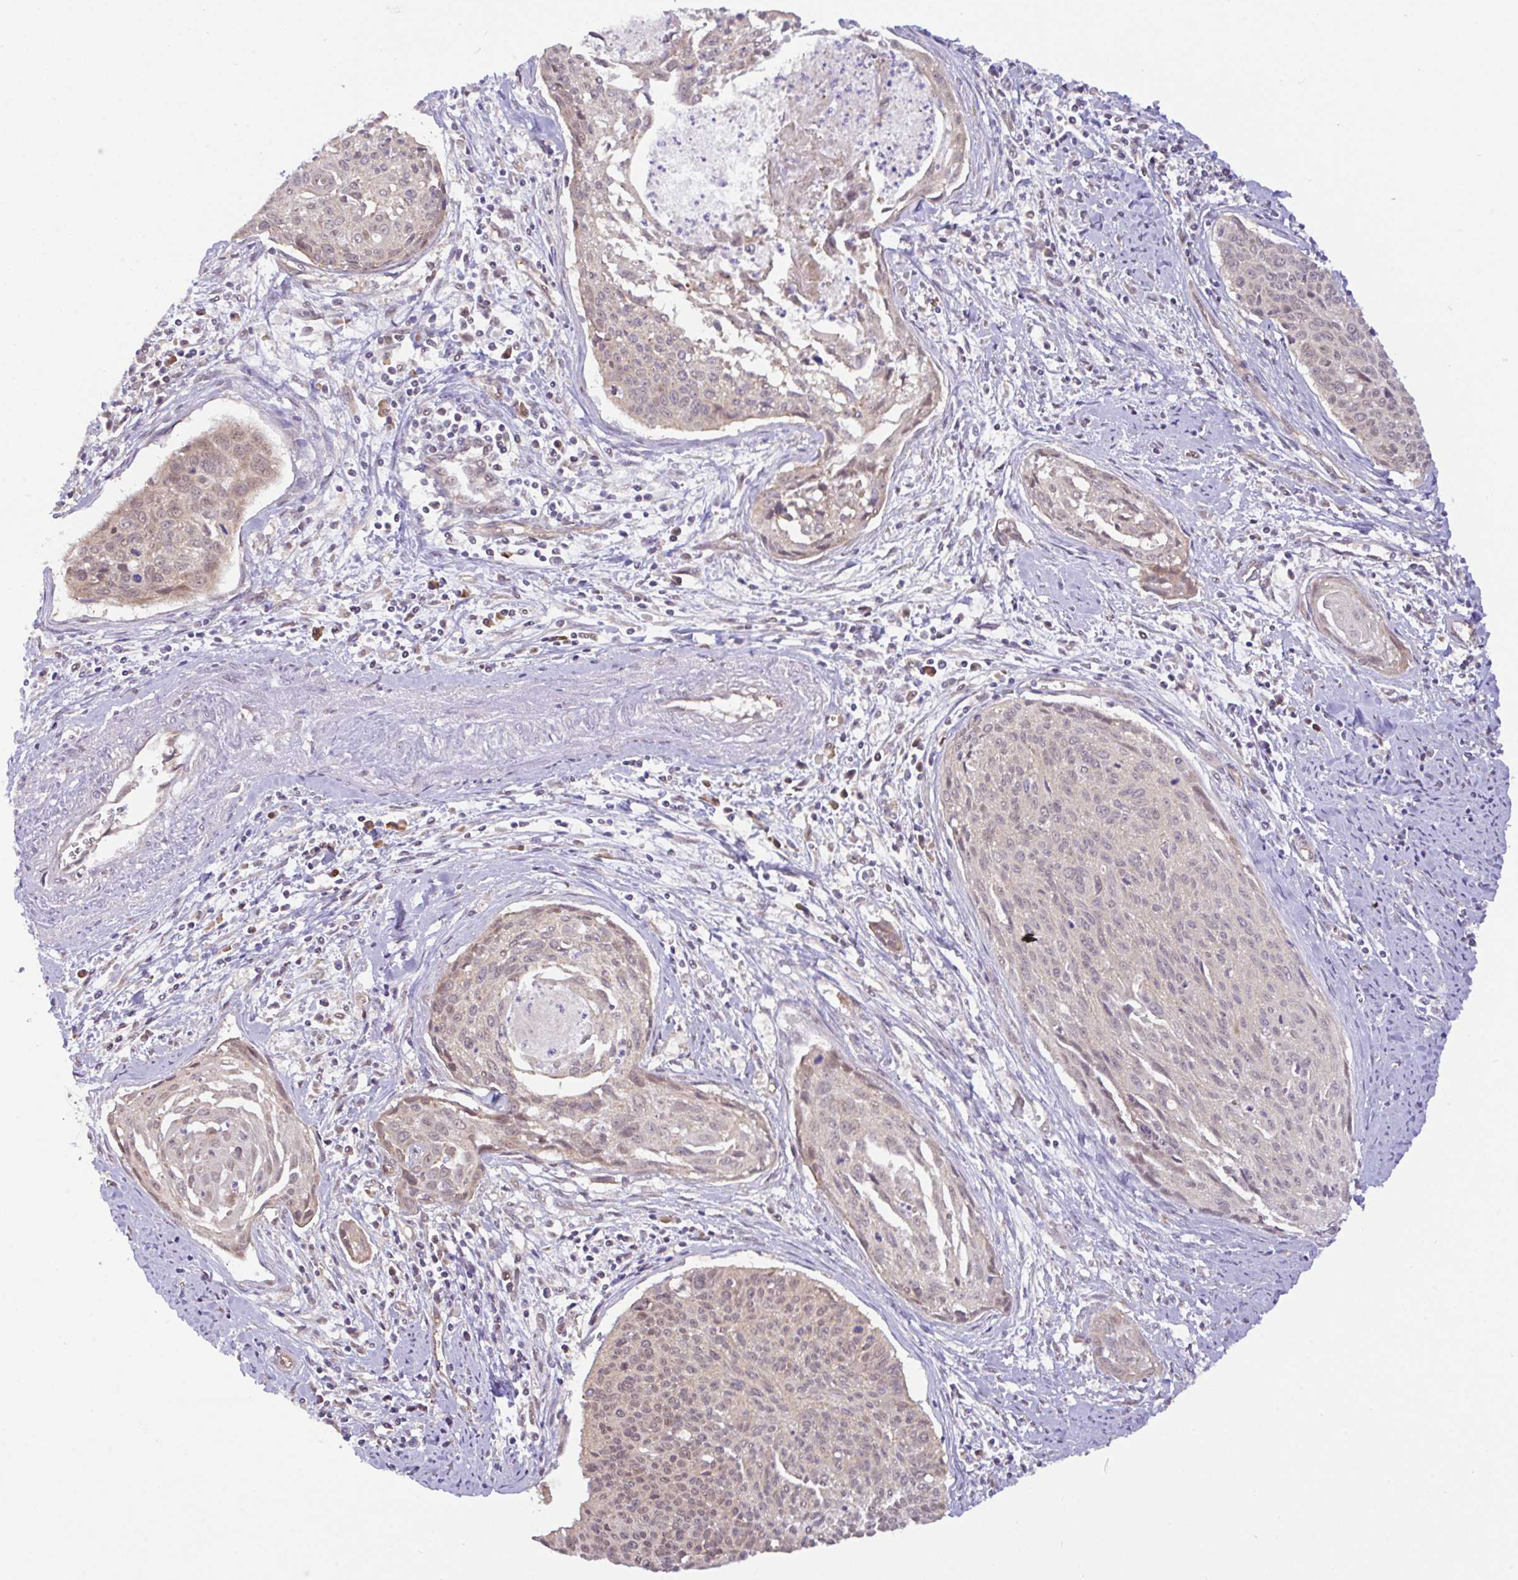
{"staining": {"intensity": "weak", "quantity": "25%-75%", "location": "nuclear"}, "tissue": "cervical cancer", "cell_type": "Tumor cells", "image_type": "cancer", "snomed": [{"axis": "morphology", "description": "Squamous cell carcinoma, NOS"}, {"axis": "topography", "description": "Cervix"}], "caption": "Protein expression analysis of cervical squamous cell carcinoma exhibits weak nuclear positivity in approximately 25%-75% of tumor cells.", "gene": "DLEU7", "patient": {"sex": "female", "age": 55}}